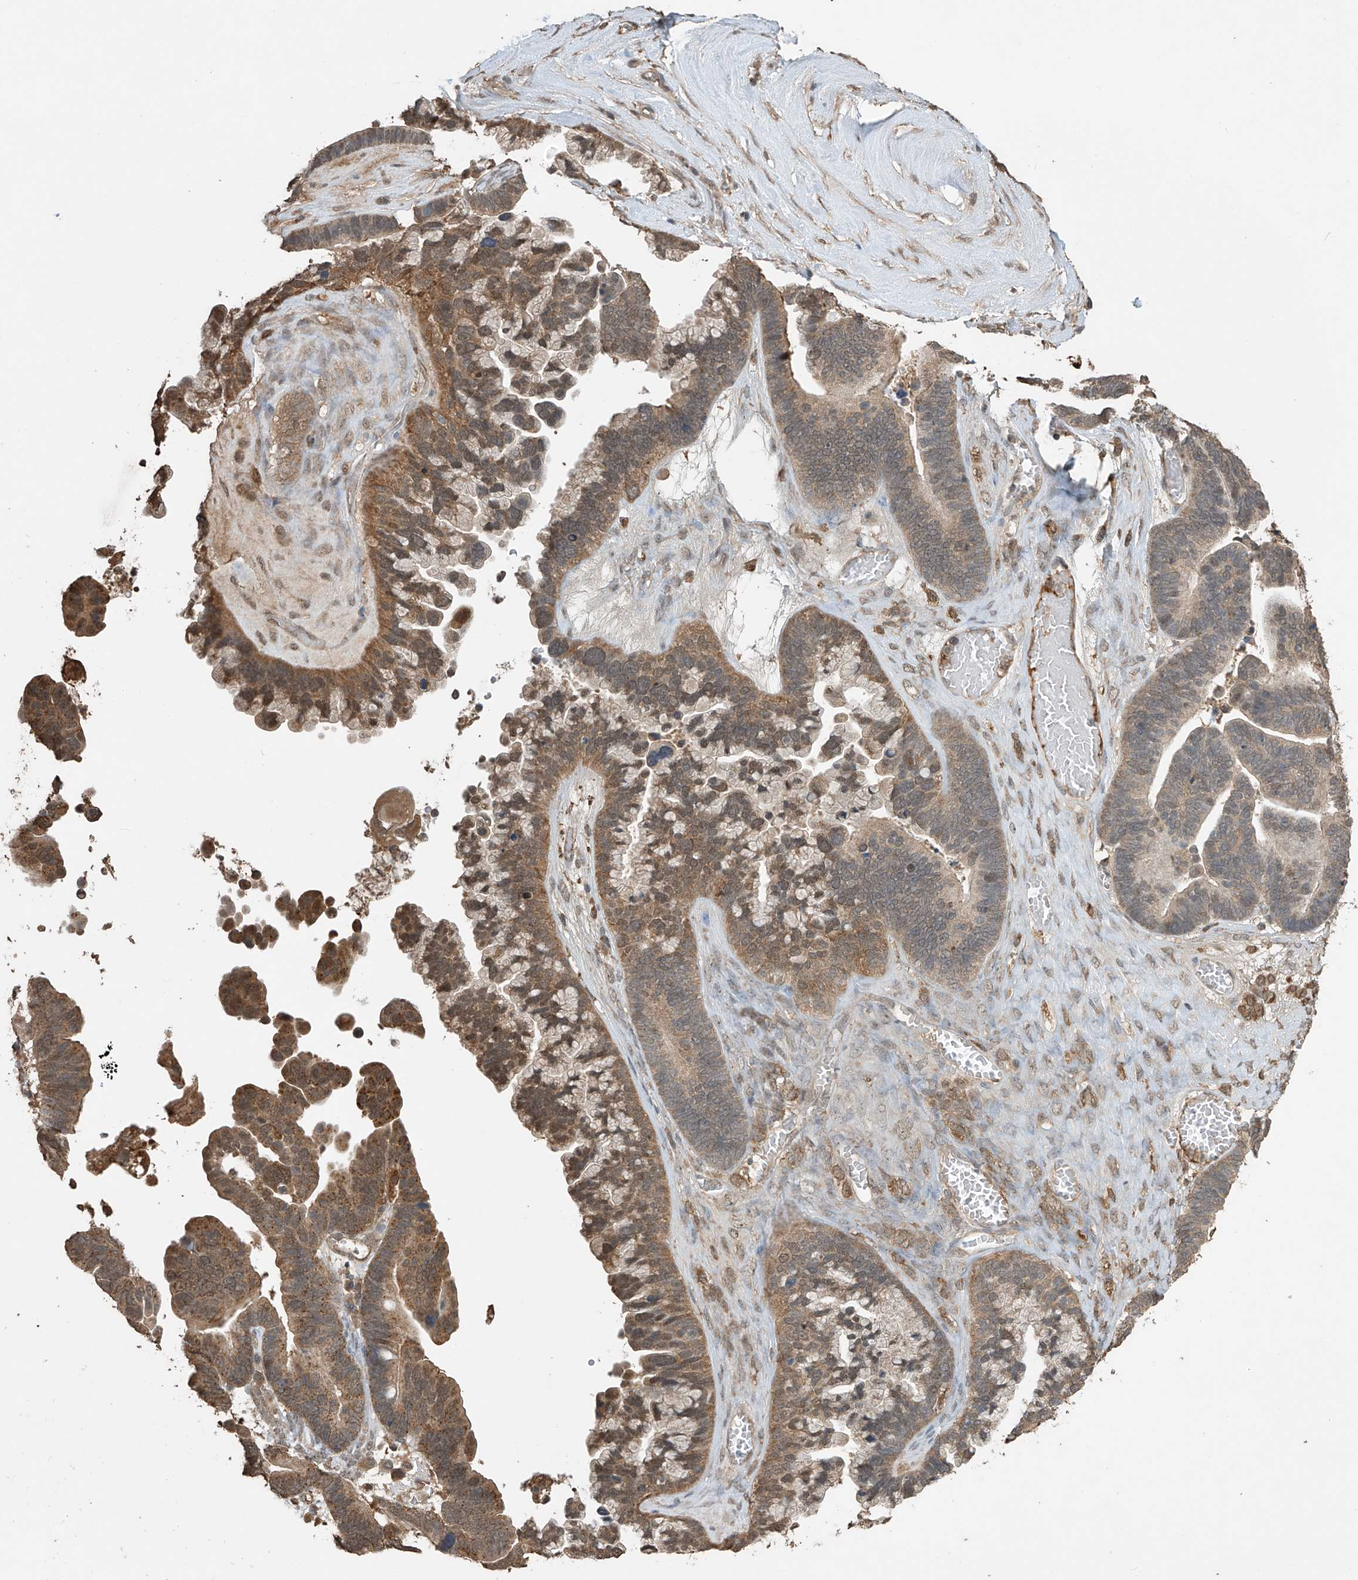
{"staining": {"intensity": "moderate", "quantity": ">75%", "location": "cytoplasmic/membranous,nuclear"}, "tissue": "ovarian cancer", "cell_type": "Tumor cells", "image_type": "cancer", "snomed": [{"axis": "morphology", "description": "Cystadenocarcinoma, serous, NOS"}, {"axis": "topography", "description": "Ovary"}], "caption": "Ovarian cancer stained with a protein marker displays moderate staining in tumor cells.", "gene": "SLFN14", "patient": {"sex": "female", "age": 56}}